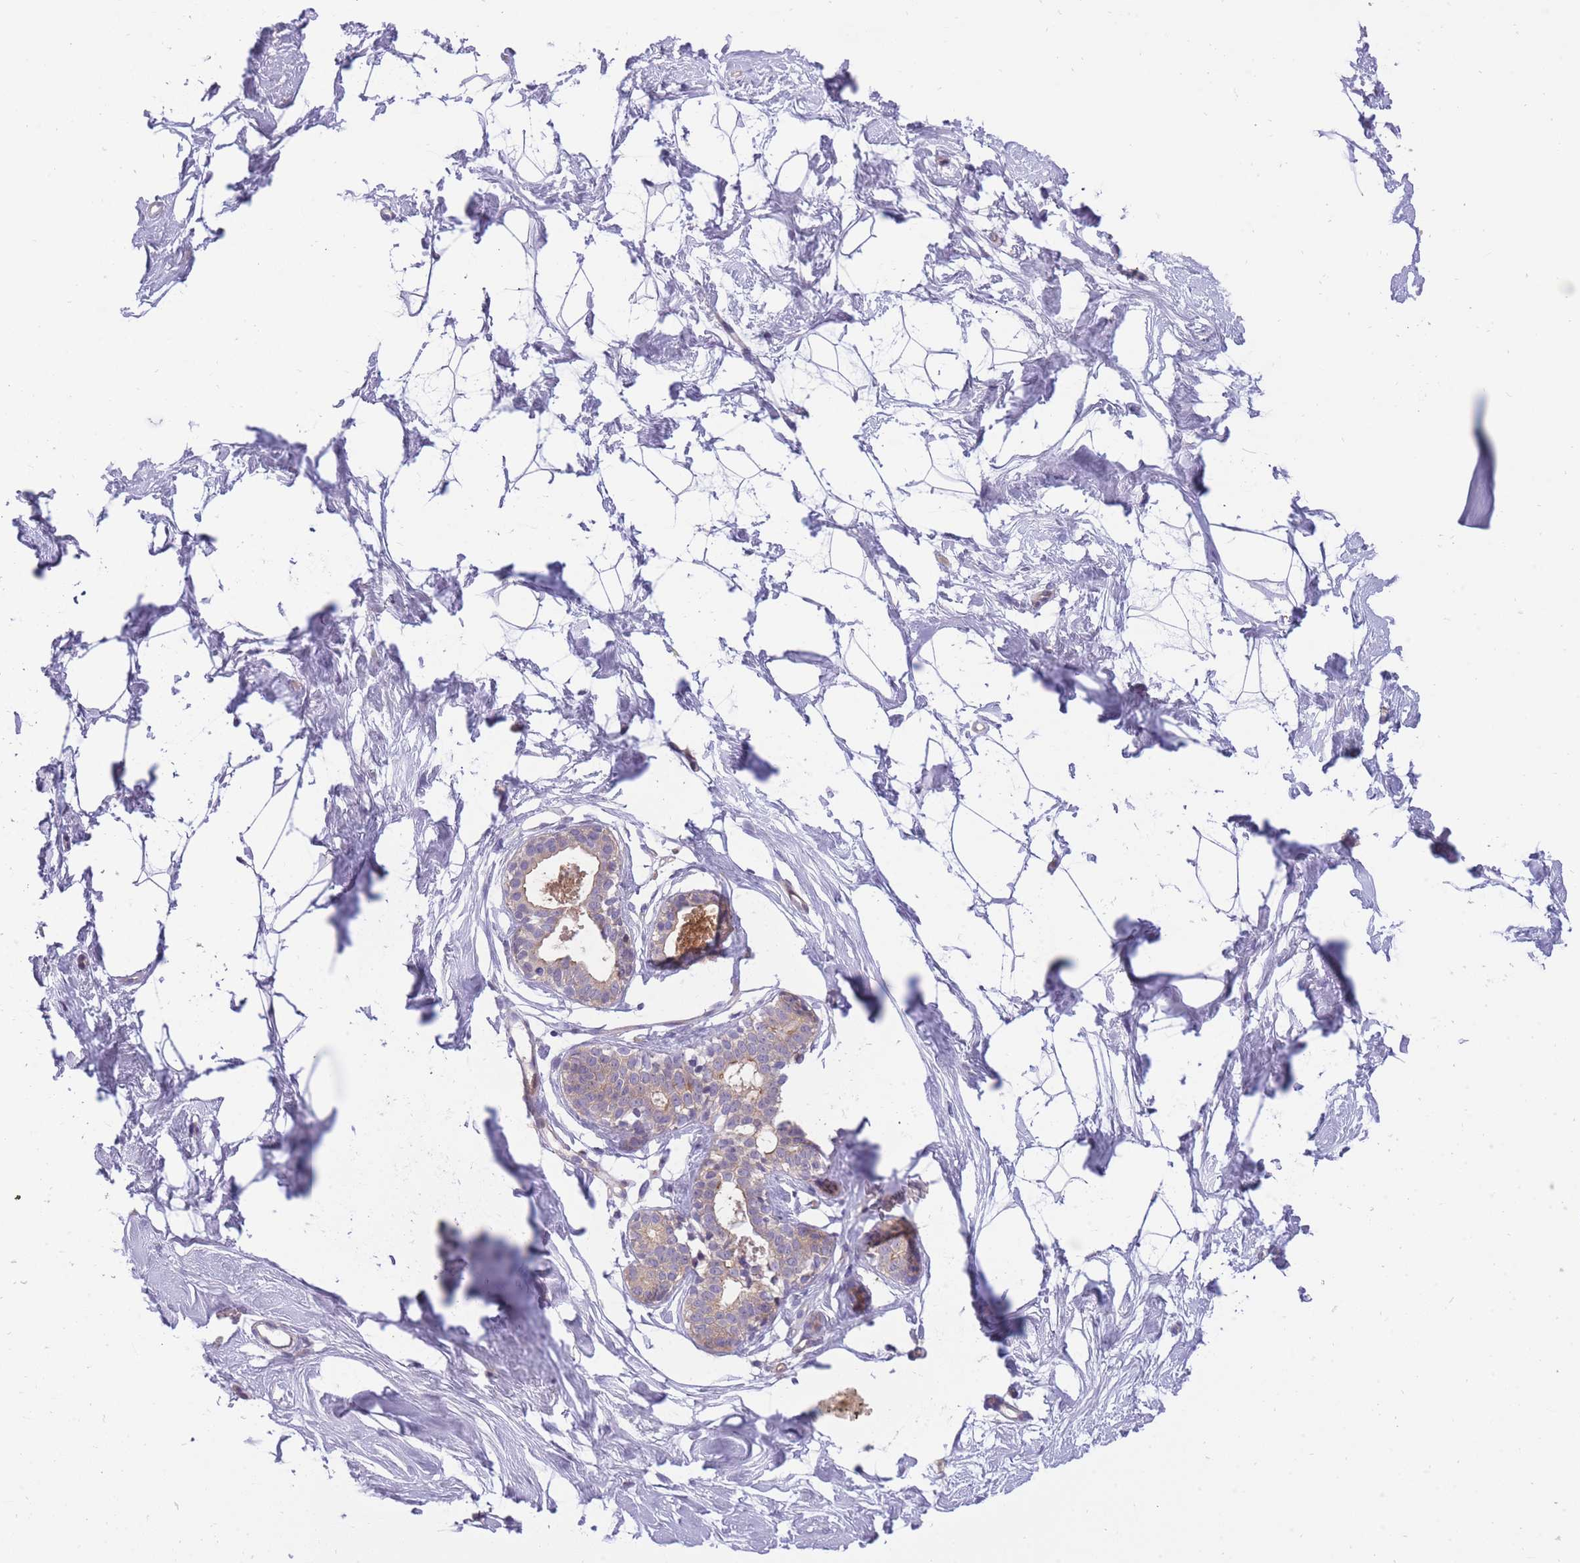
{"staining": {"intensity": "negative", "quantity": "none", "location": "none"}, "tissue": "breast", "cell_type": "Adipocytes", "image_type": "normal", "snomed": [{"axis": "morphology", "description": "Normal tissue, NOS"}, {"axis": "morphology", "description": "Adenoma, NOS"}, {"axis": "topography", "description": "Breast"}], "caption": "Immunohistochemistry of unremarkable breast exhibits no staining in adipocytes. The staining is performed using DAB (3,3'-diaminobenzidine) brown chromogen with nuclei counter-stained in using hematoxylin.", "gene": "CRYGN", "patient": {"sex": "female", "age": 23}}